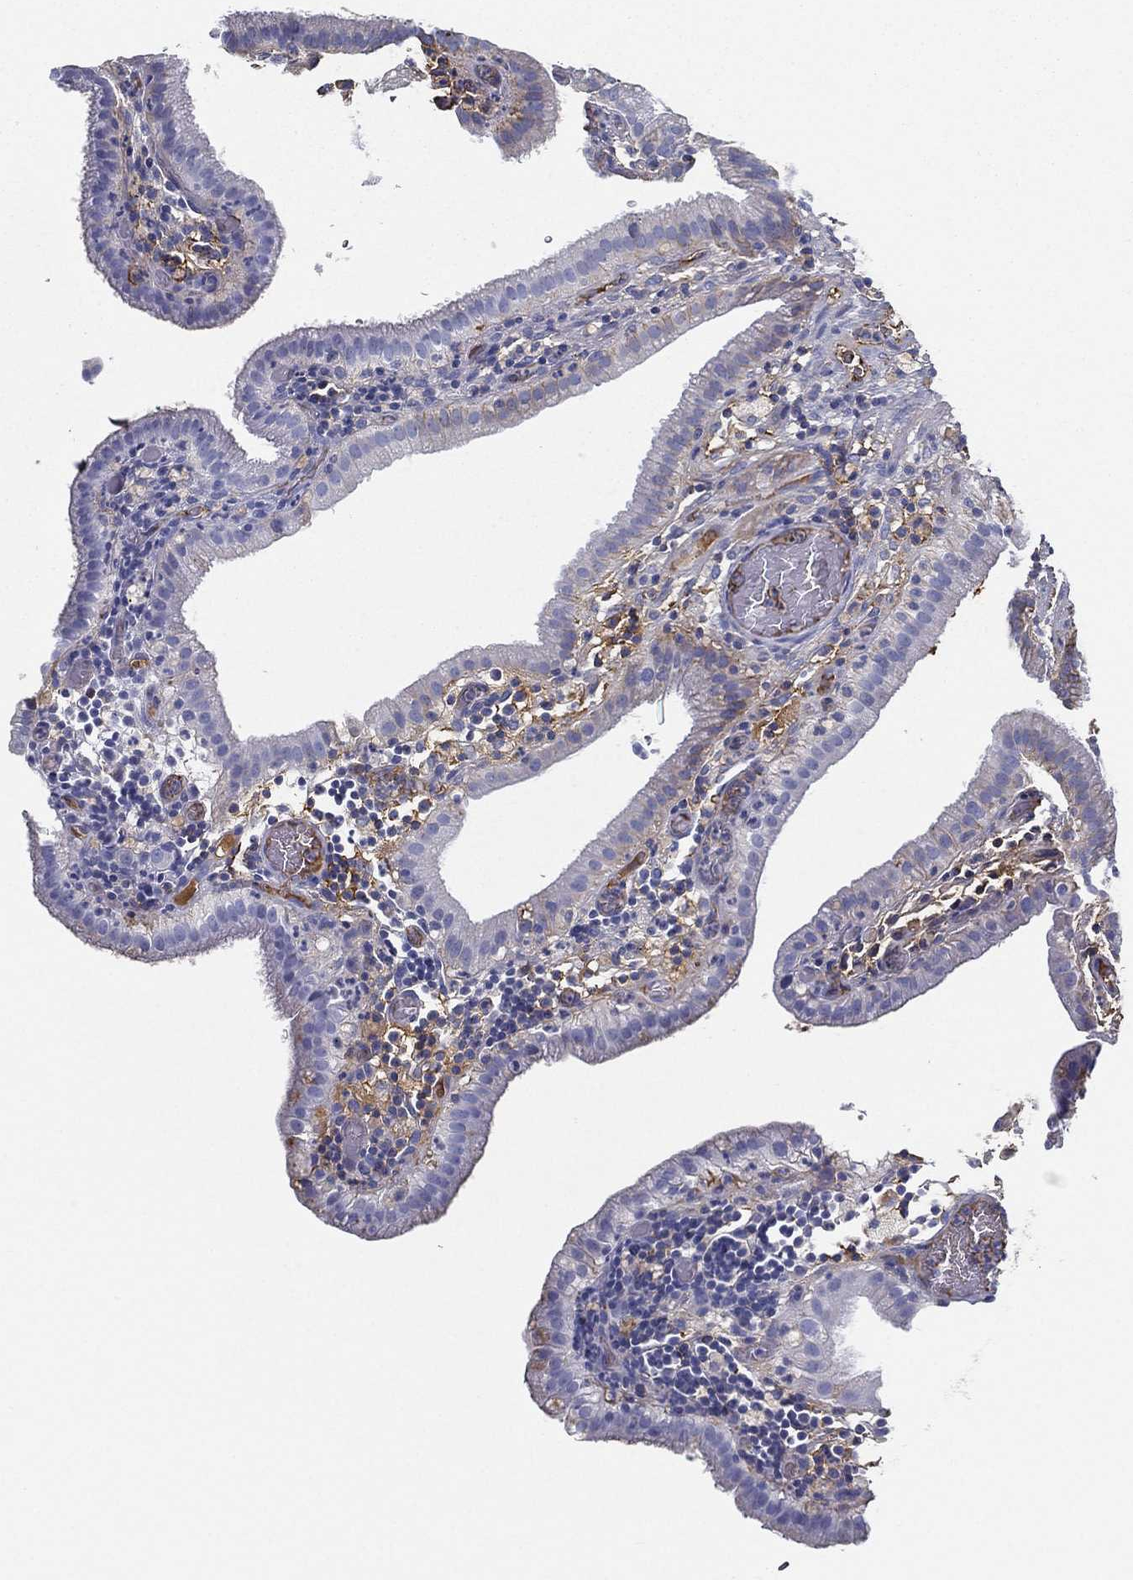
{"staining": {"intensity": "negative", "quantity": "none", "location": "none"}, "tissue": "gallbladder", "cell_type": "Glandular cells", "image_type": "normal", "snomed": [{"axis": "morphology", "description": "Normal tissue, NOS"}, {"axis": "topography", "description": "Gallbladder"}], "caption": "Immunohistochemical staining of benign human gallbladder exhibits no significant staining in glandular cells.", "gene": "IFNB1", "patient": {"sex": "male", "age": 62}}